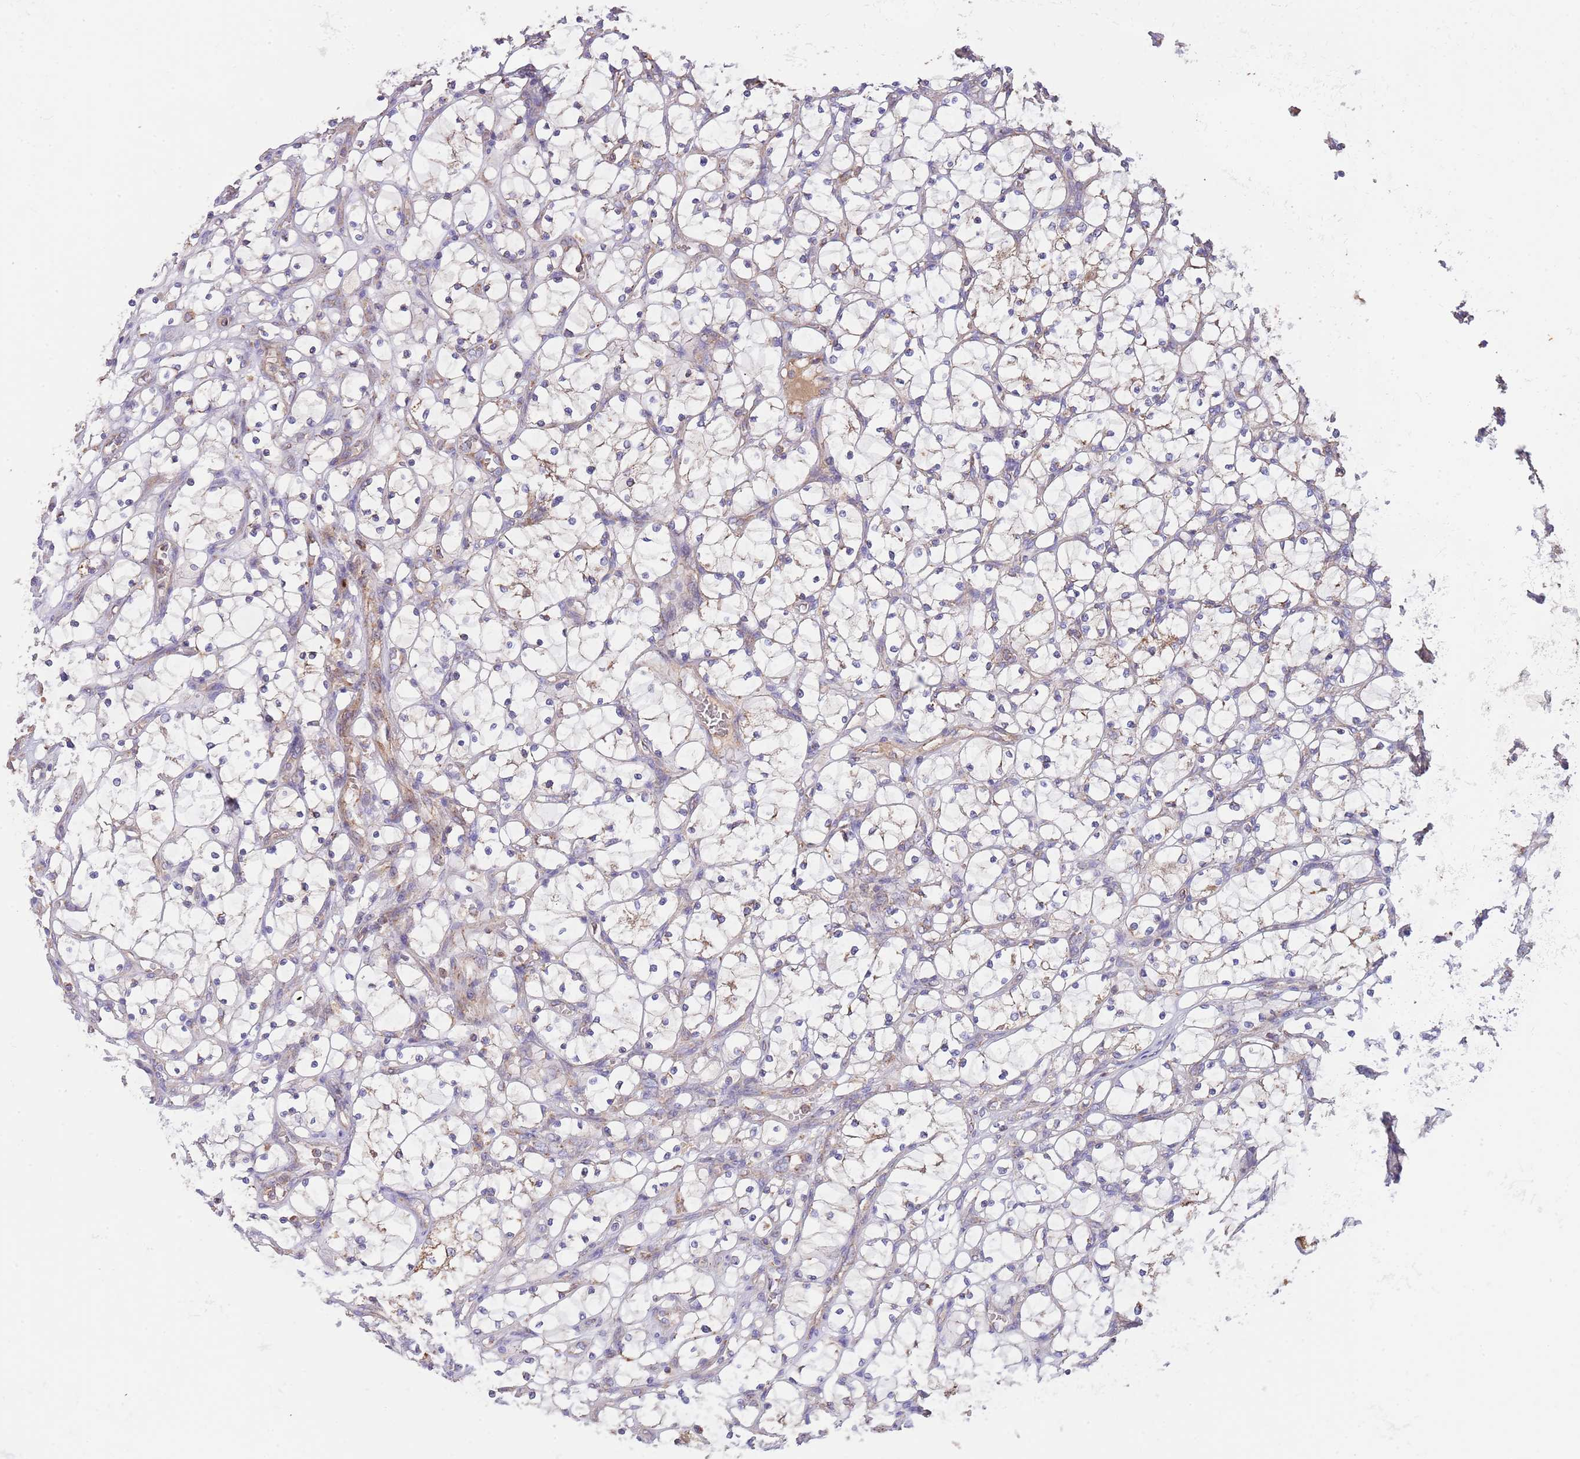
{"staining": {"intensity": "negative", "quantity": "none", "location": "none"}, "tissue": "renal cancer", "cell_type": "Tumor cells", "image_type": "cancer", "snomed": [{"axis": "morphology", "description": "Adenocarcinoma, NOS"}, {"axis": "topography", "description": "Kidney"}], "caption": "Micrograph shows no protein staining in tumor cells of renal adenocarcinoma tissue.", "gene": "DNAJA3", "patient": {"sex": "female", "age": 69}}